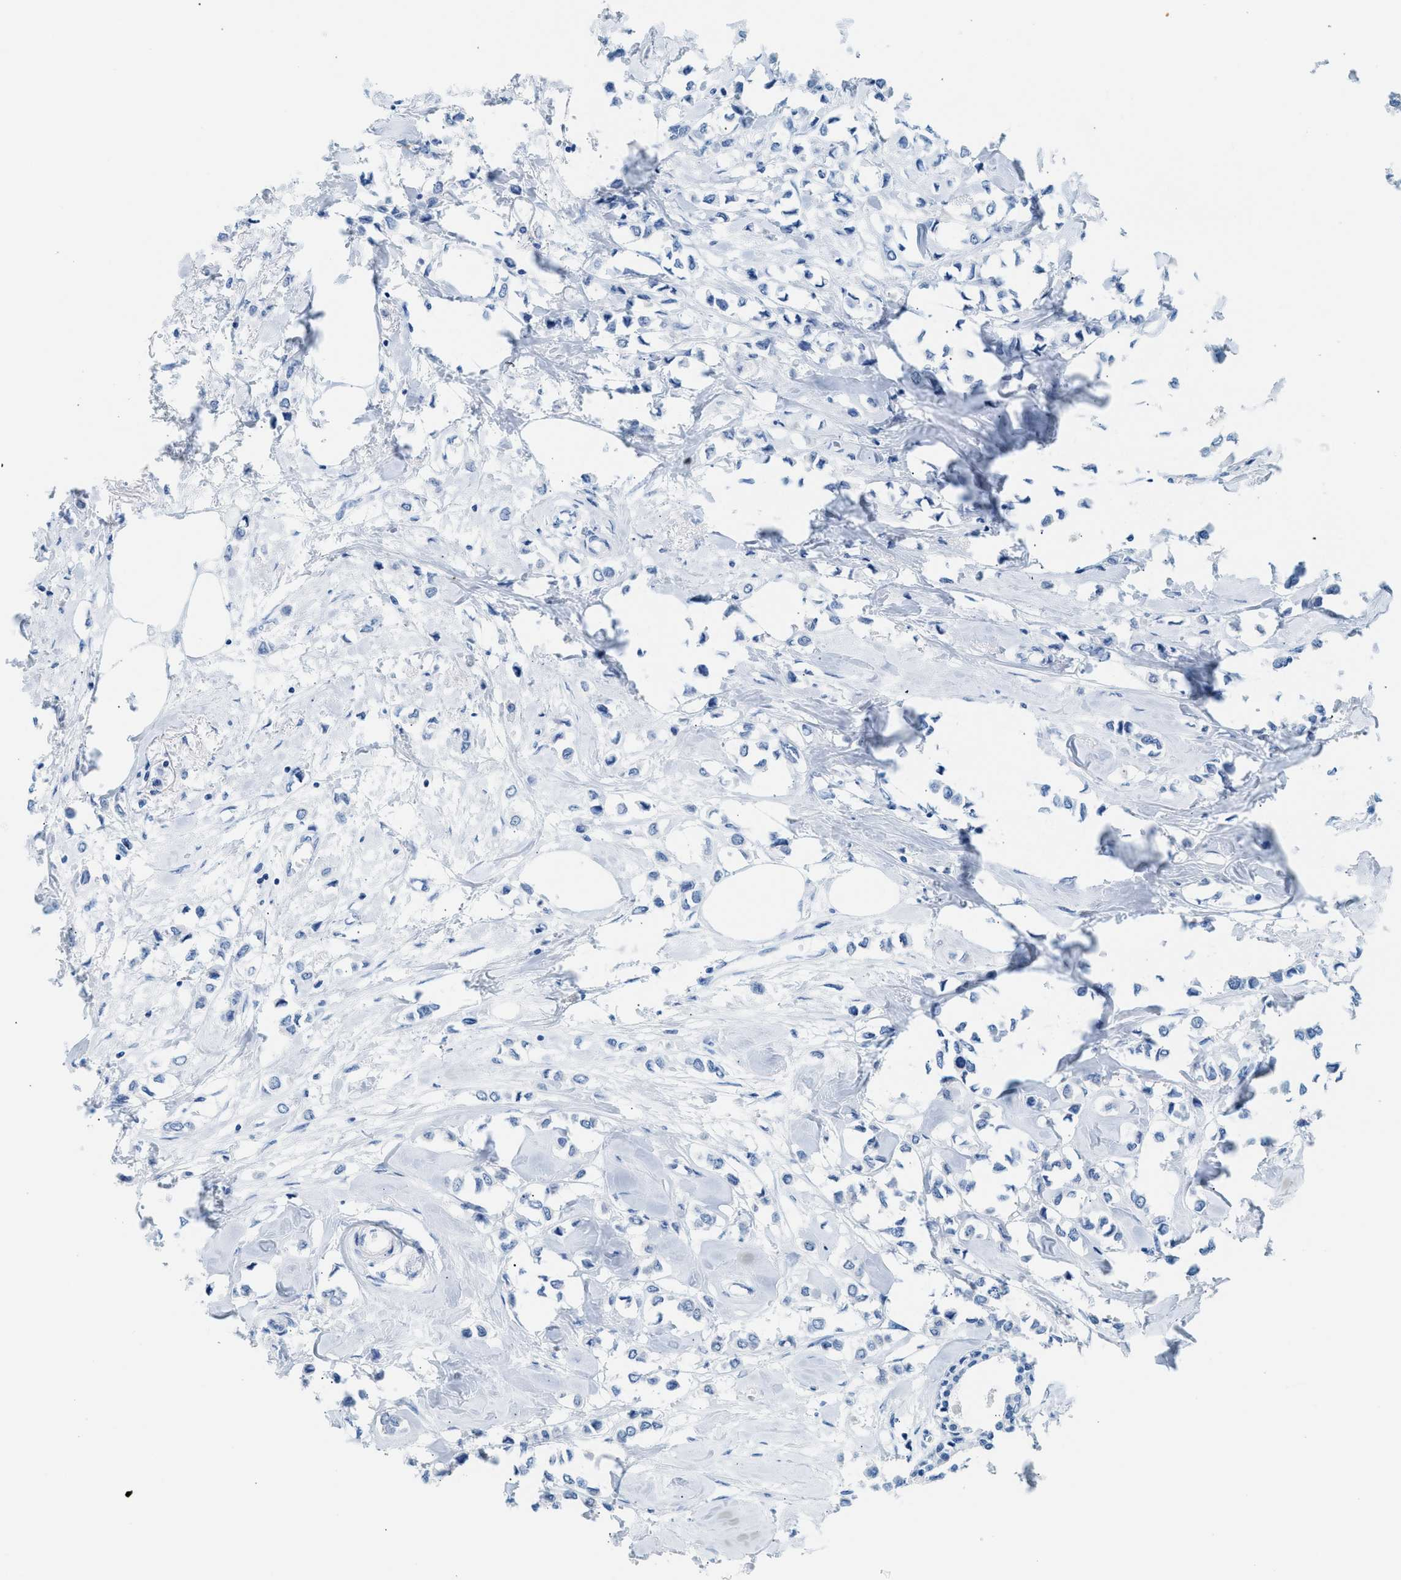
{"staining": {"intensity": "negative", "quantity": "none", "location": "none"}, "tissue": "breast cancer", "cell_type": "Tumor cells", "image_type": "cancer", "snomed": [{"axis": "morphology", "description": "Lobular carcinoma"}, {"axis": "topography", "description": "Breast"}], "caption": "Tumor cells are negative for brown protein staining in breast cancer (lobular carcinoma).", "gene": "SPAM1", "patient": {"sex": "female", "age": 51}}